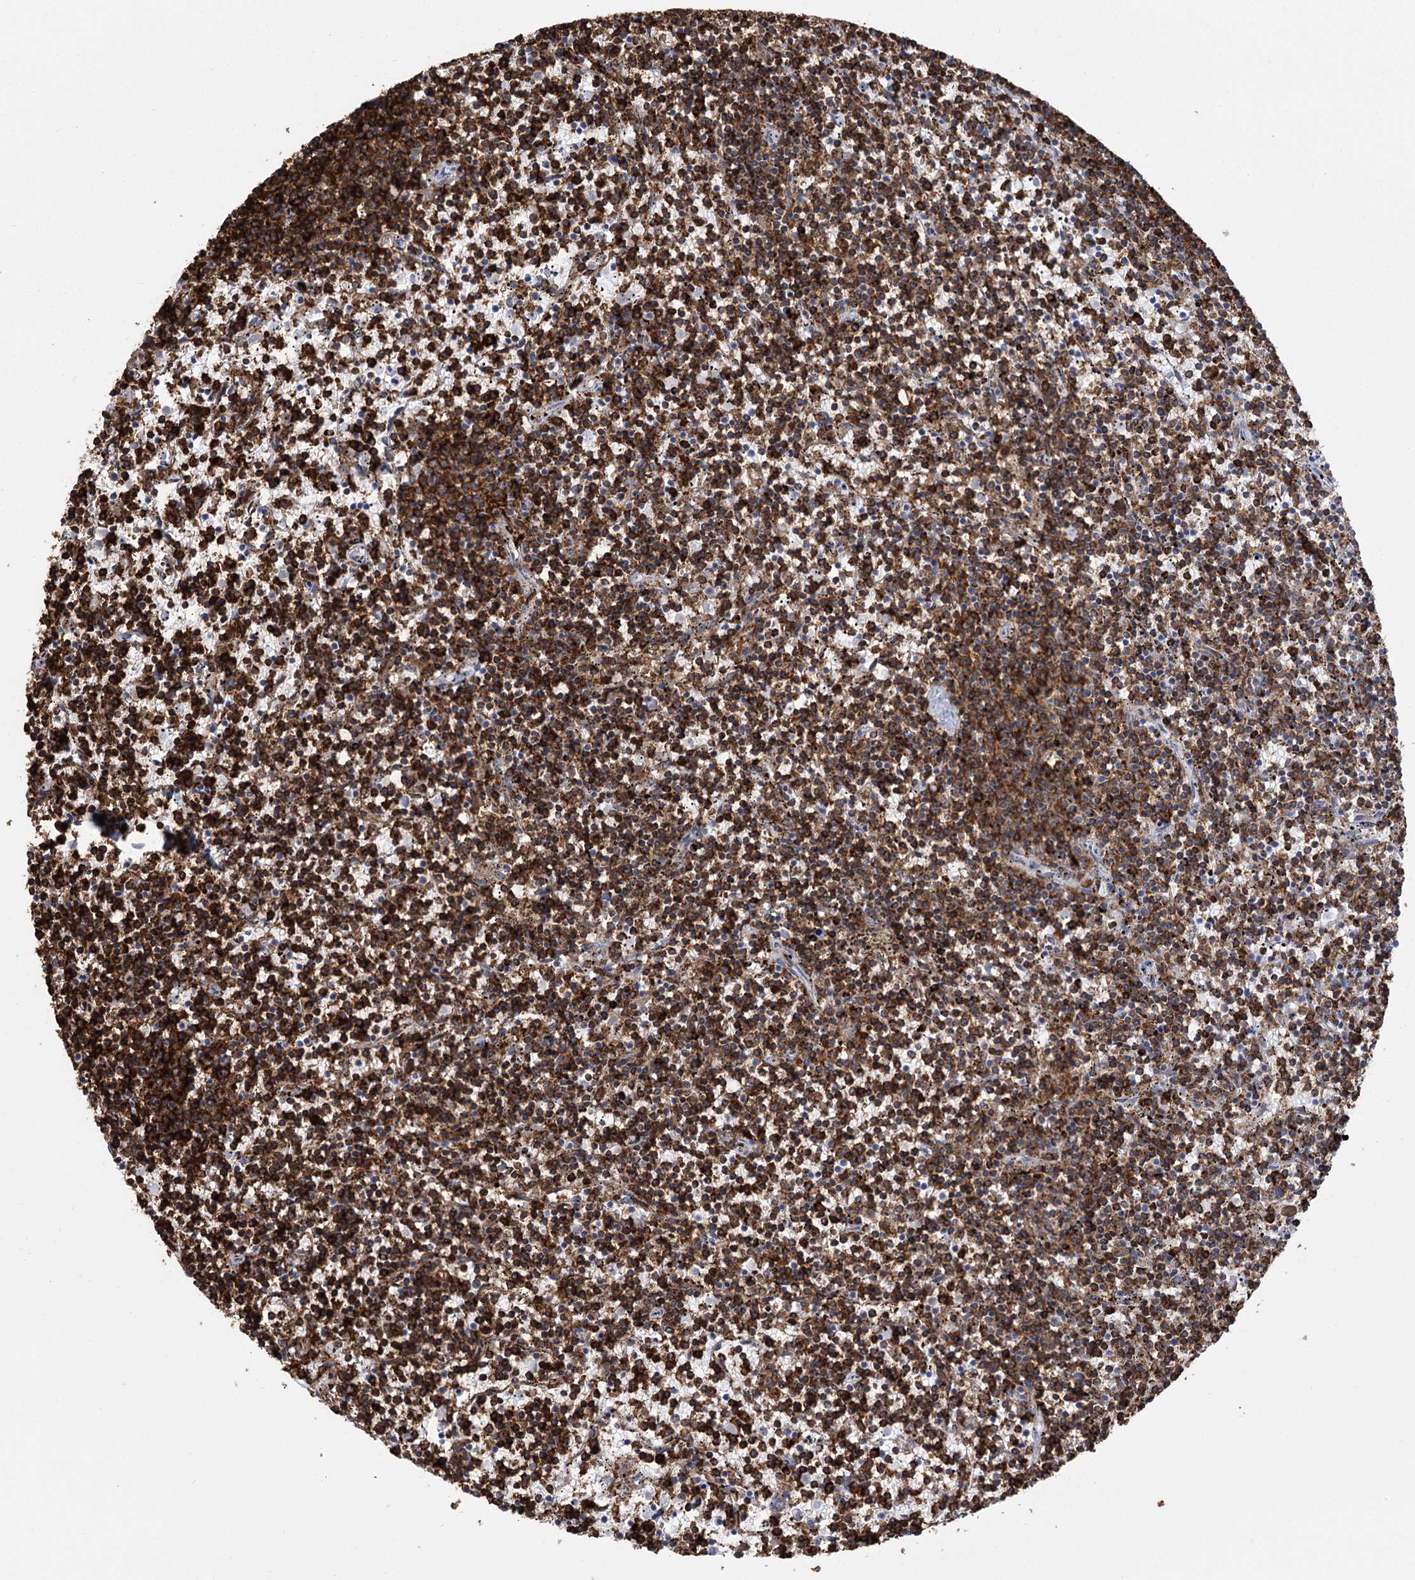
{"staining": {"intensity": "strong", "quantity": ">75%", "location": "cytoplasmic/membranous"}, "tissue": "lymphoma", "cell_type": "Tumor cells", "image_type": "cancer", "snomed": [{"axis": "morphology", "description": "Malignant lymphoma, non-Hodgkin's type, Low grade"}, {"axis": "topography", "description": "Spleen"}], "caption": "IHC (DAB (3,3'-diaminobenzidine)) staining of human lymphoma reveals strong cytoplasmic/membranous protein staining in about >75% of tumor cells.", "gene": "PIWIL4", "patient": {"sex": "female", "age": 50}}